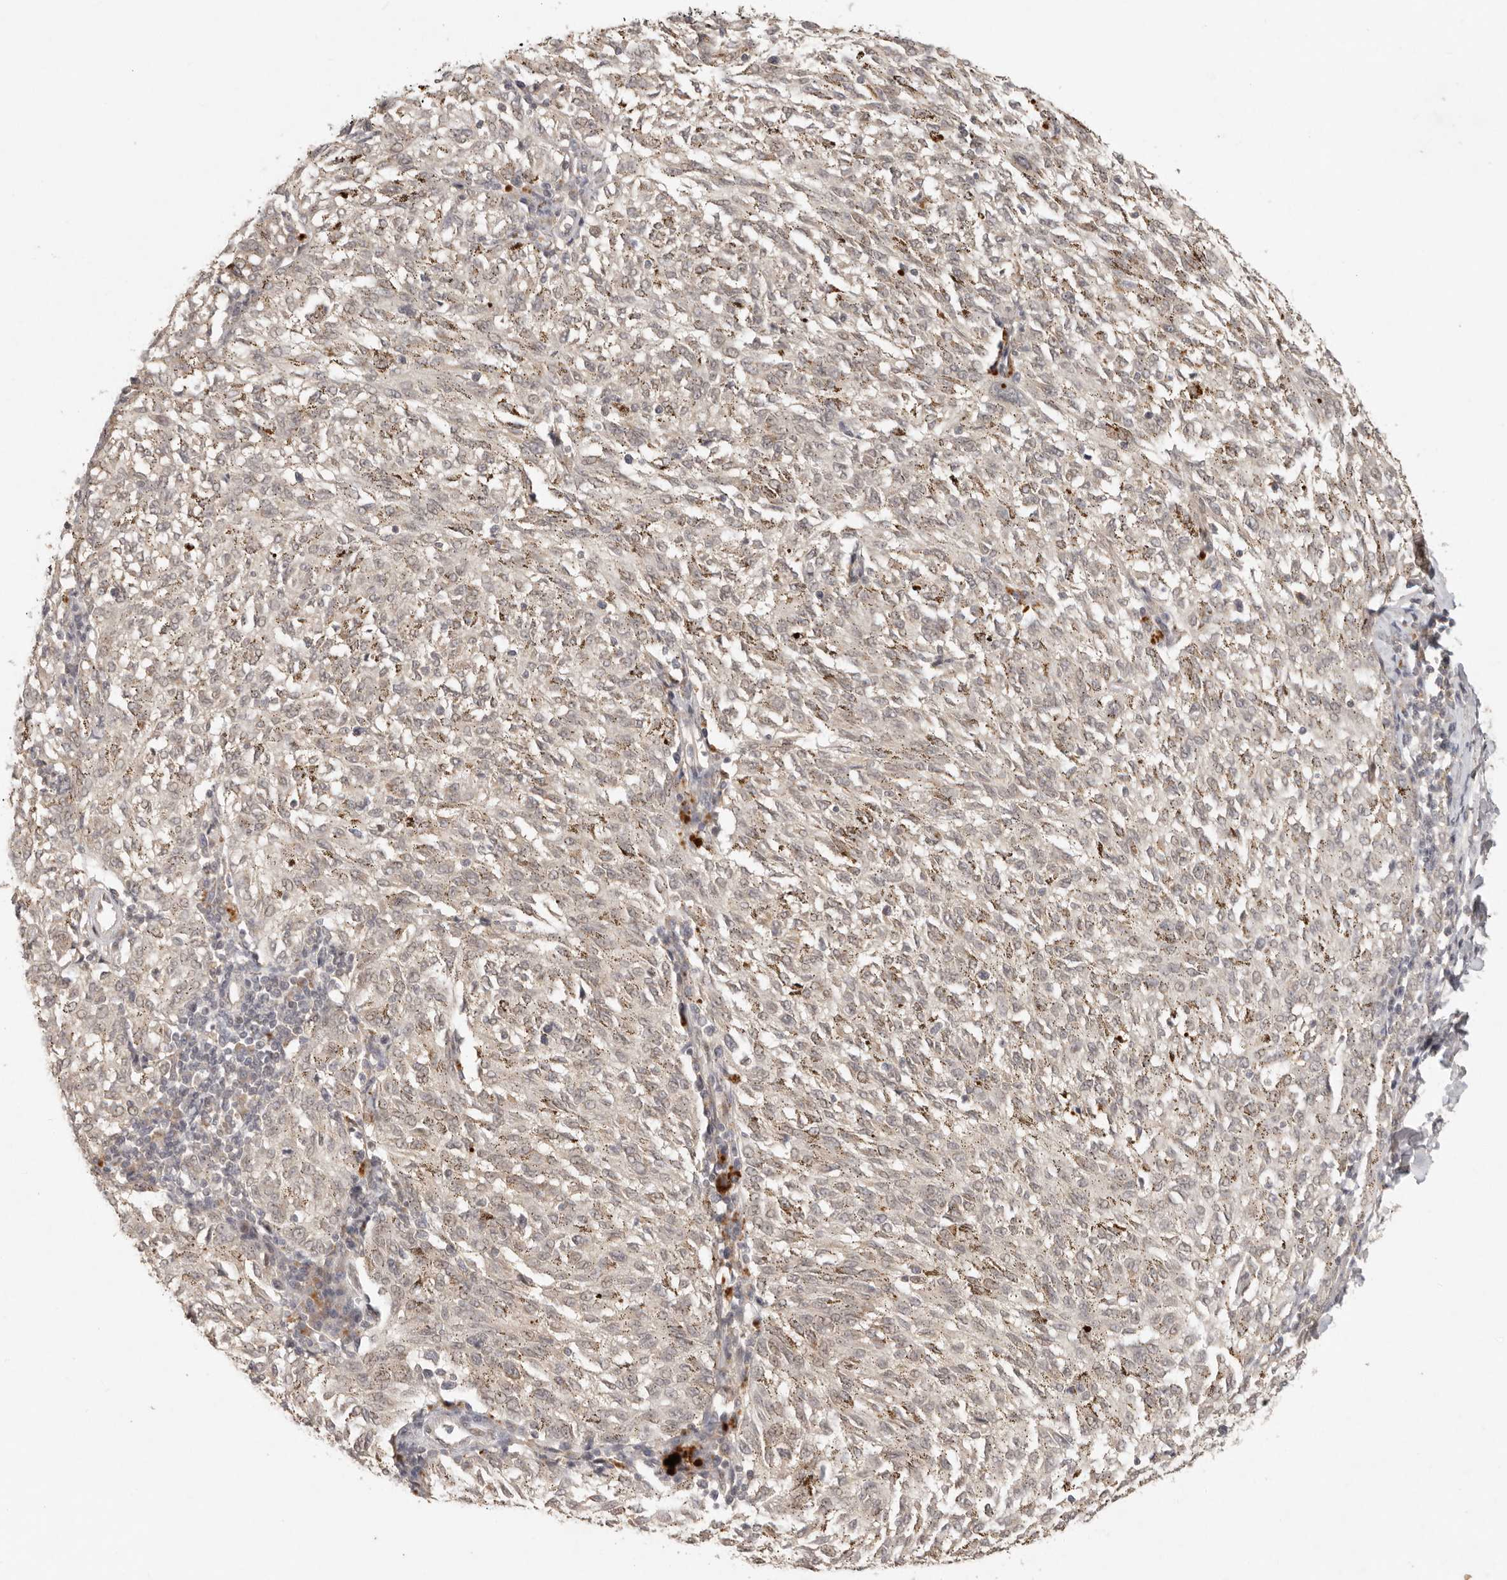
{"staining": {"intensity": "negative", "quantity": "none", "location": "none"}, "tissue": "melanoma", "cell_type": "Tumor cells", "image_type": "cancer", "snomed": [{"axis": "morphology", "description": "Malignant melanoma, NOS"}, {"axis": "topography", "description": "Skin"}], "caption": "An immunohistochemistry histopathology image of malignant melanoma is shown. There is no staining in tumor cells of malignant melanoma. The staining is performed using DAB (3,3'-diaminobenzidine) brown chromogen with nuclei counter-stained in using hematoxylin.", "gene": "LRRC75A", "patient": {"sex": "female", "age": 72}}